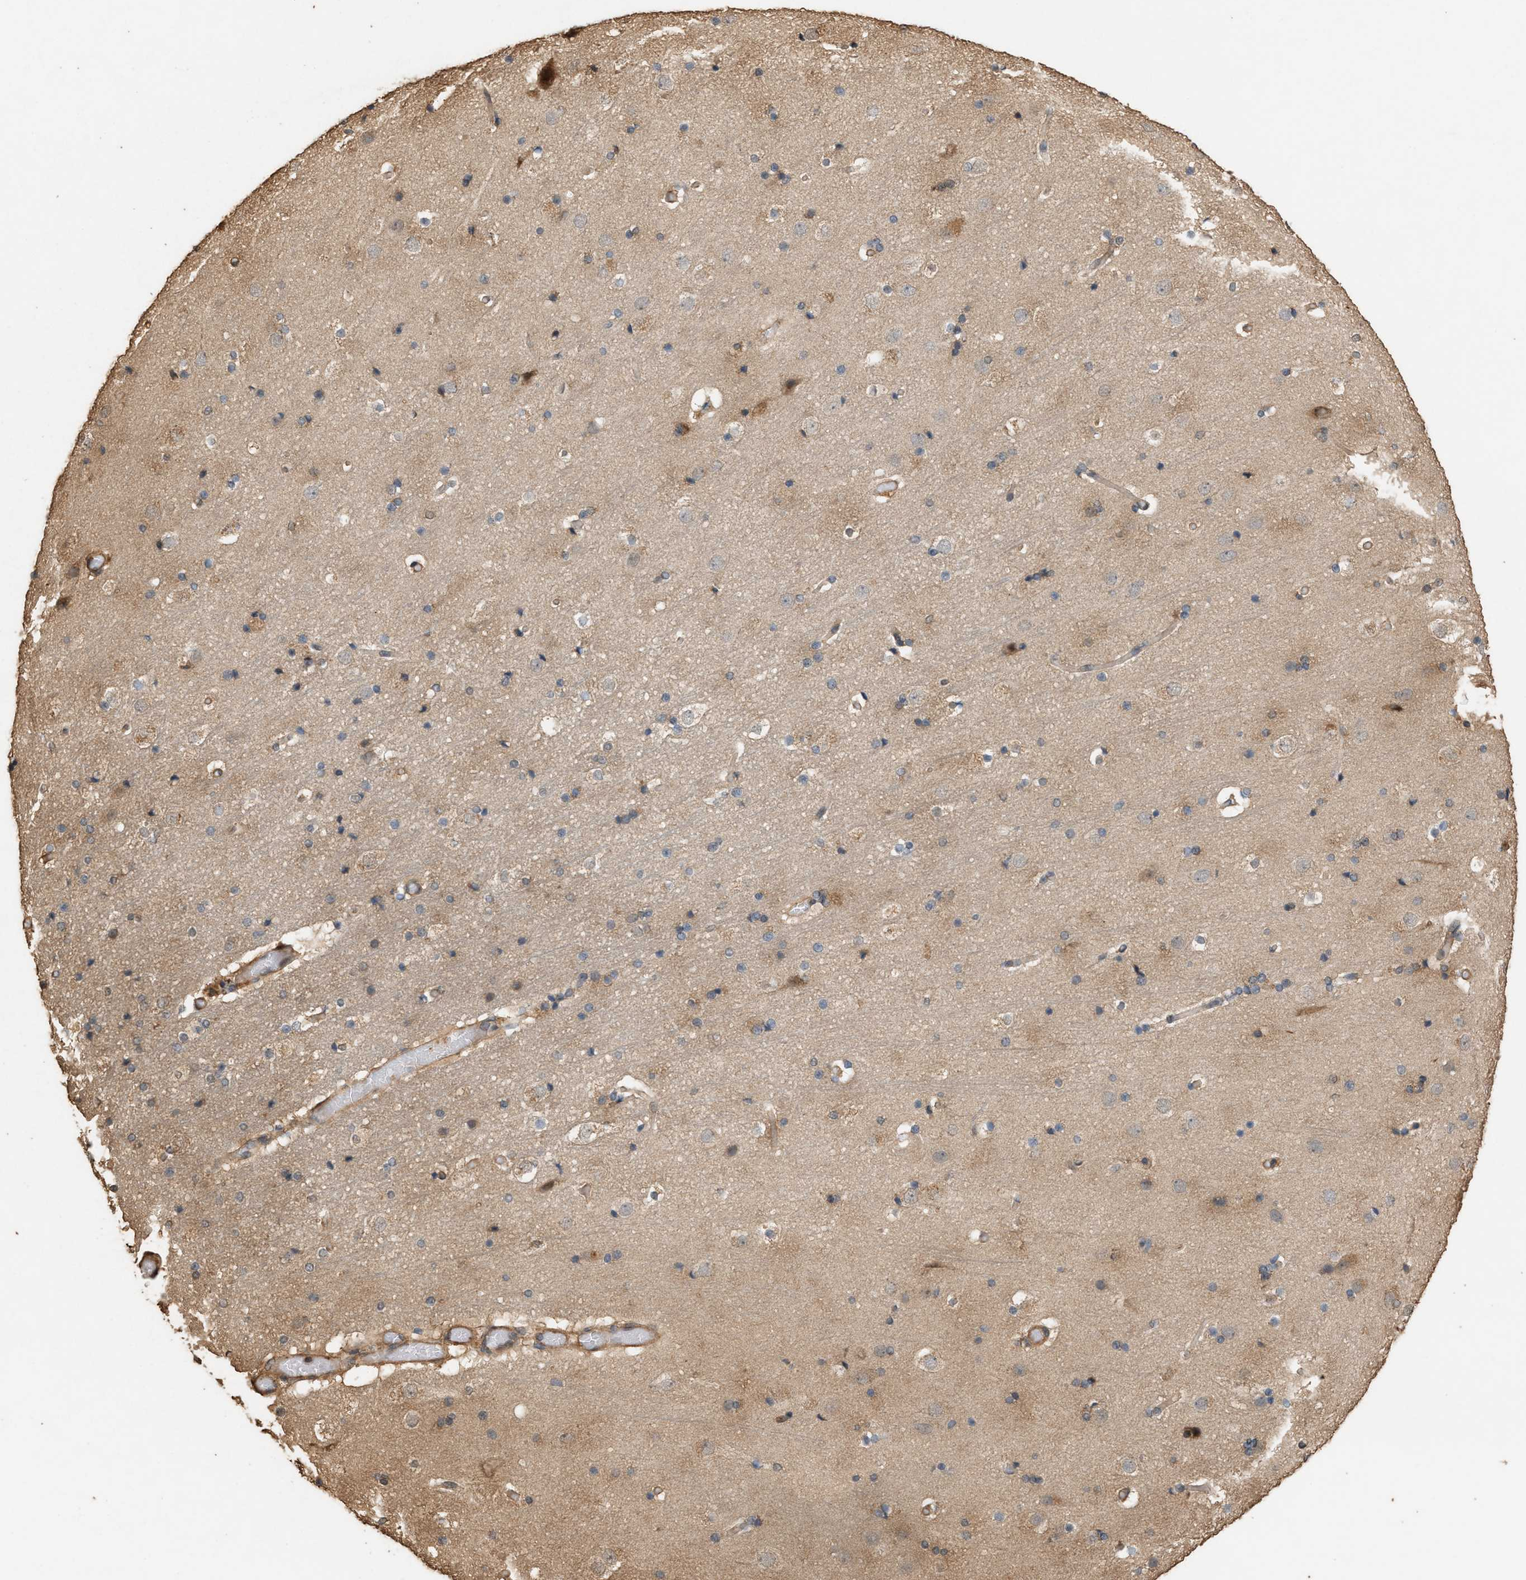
{"staining": {"intensity": "moderate", "quantity": "25%-75%", "location": "cytoplasmic/membranous"}, "tissue": "cerebral cortex", "cell_type": "Endothelial cells", "image_type": "normal", "snomed": [{"axis": "morphology", "description": "Normal tissue, NOS"}, {"axis": "topography", "description": "Cerebral cortex"}], "caption": "Cerebral cortex stained for a protein (brown) exhibits moderate cytoplasmic/membranous positive expression in about 25%-75% of endothelial cells.", "gene": "DCAF7", "patient": {"sex": "male", "age": 57}}